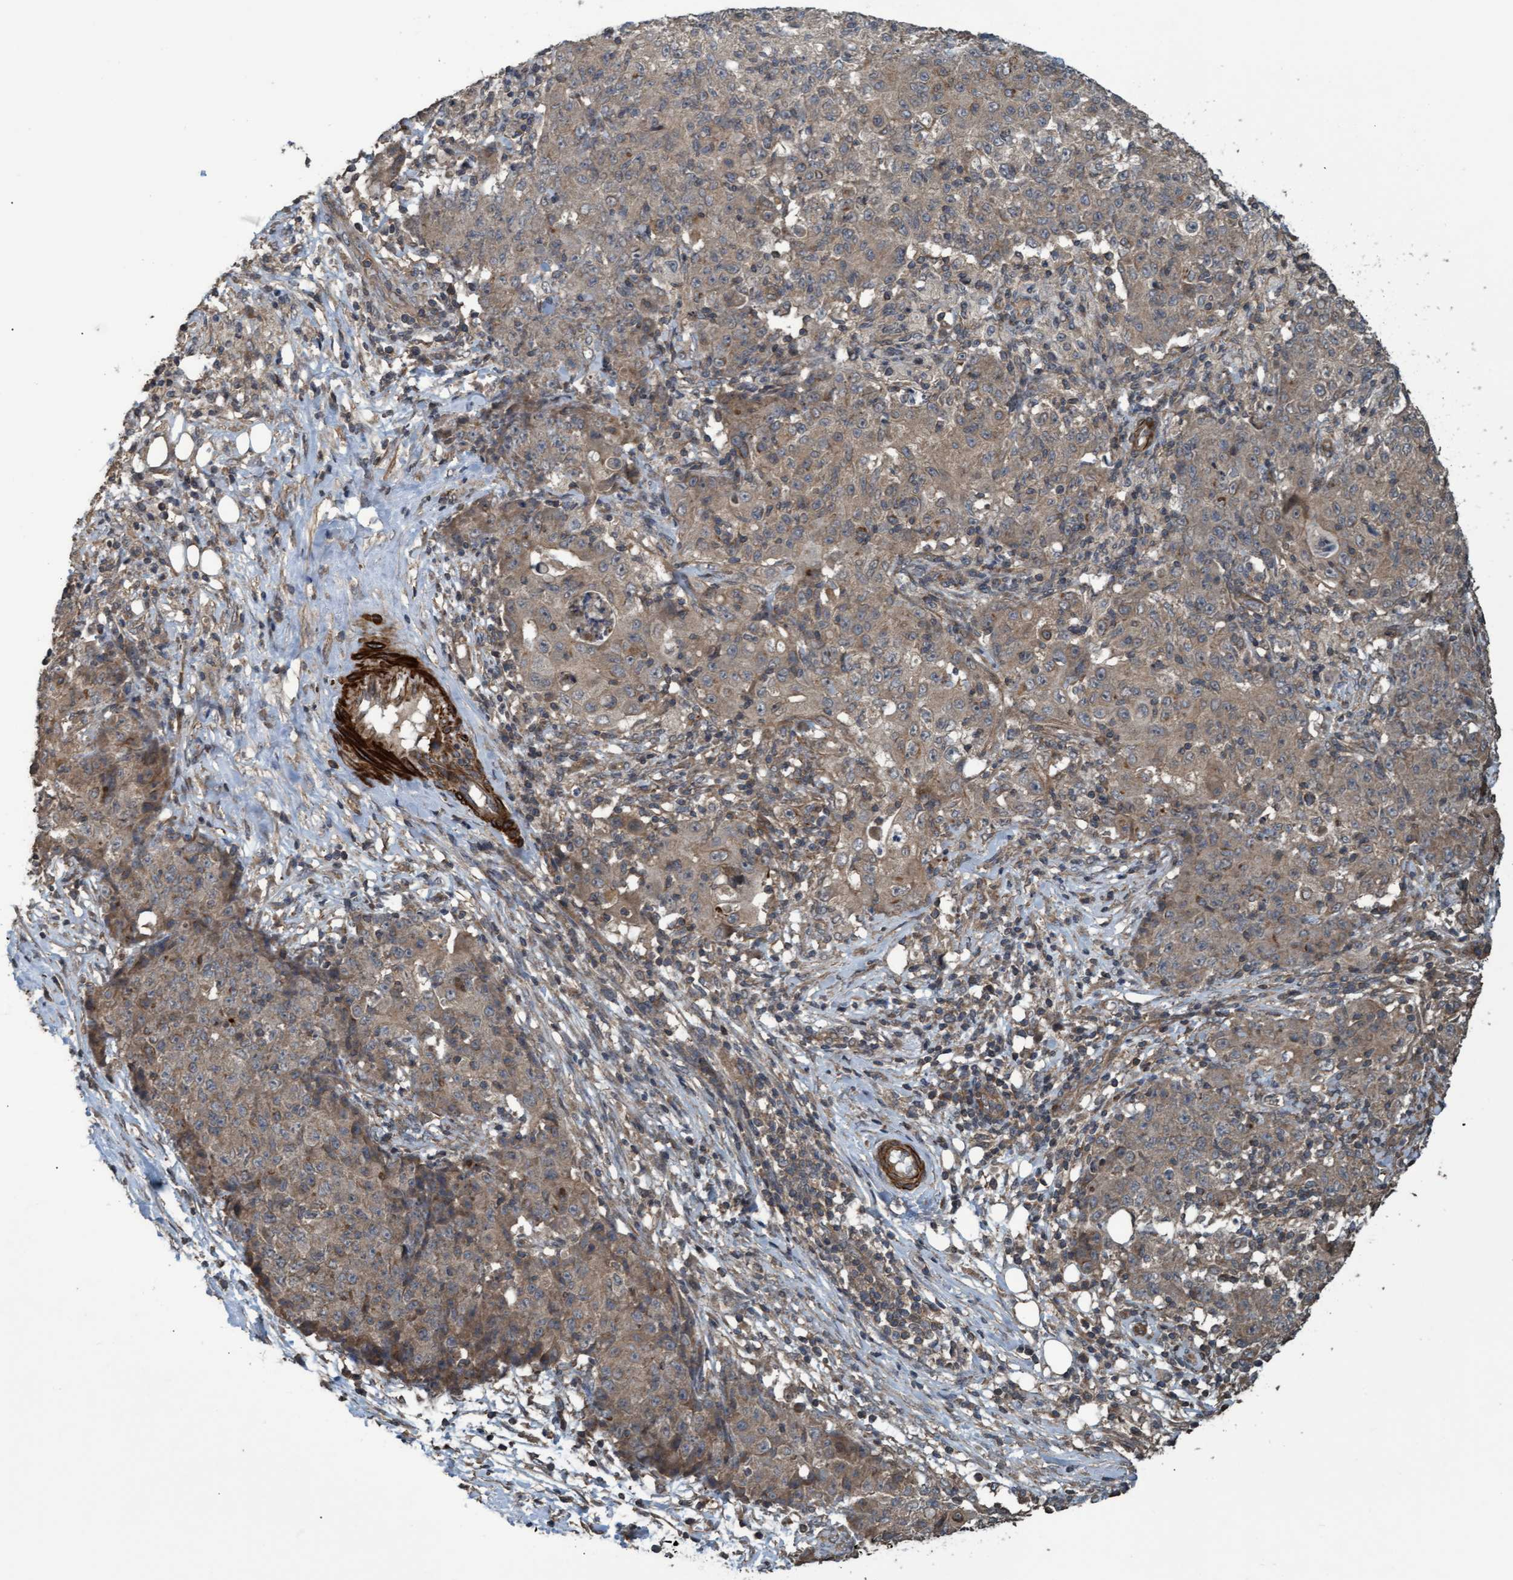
{"staining": {"intensity": "weak", "quantity": ">75%", "location": "cytoplasmic/membranous"}, "tissue": "ovarian cancer", "cell_type": "Tumor cells", "image_type": "cancer", "snomed": [{"axis": "morphology", "description": "Carcinoma, endometroid"}, {"axis": "topography", "description": "Ovary"}], "caption": "Protein positivity by IHC shows weak cytoplasmic/membranous positivity in about >75% of tumor cells in ovarian cancer (endometroid carcinoma).", "gene": "GGT6", "patient": {"sex": "female", "age": 42}}